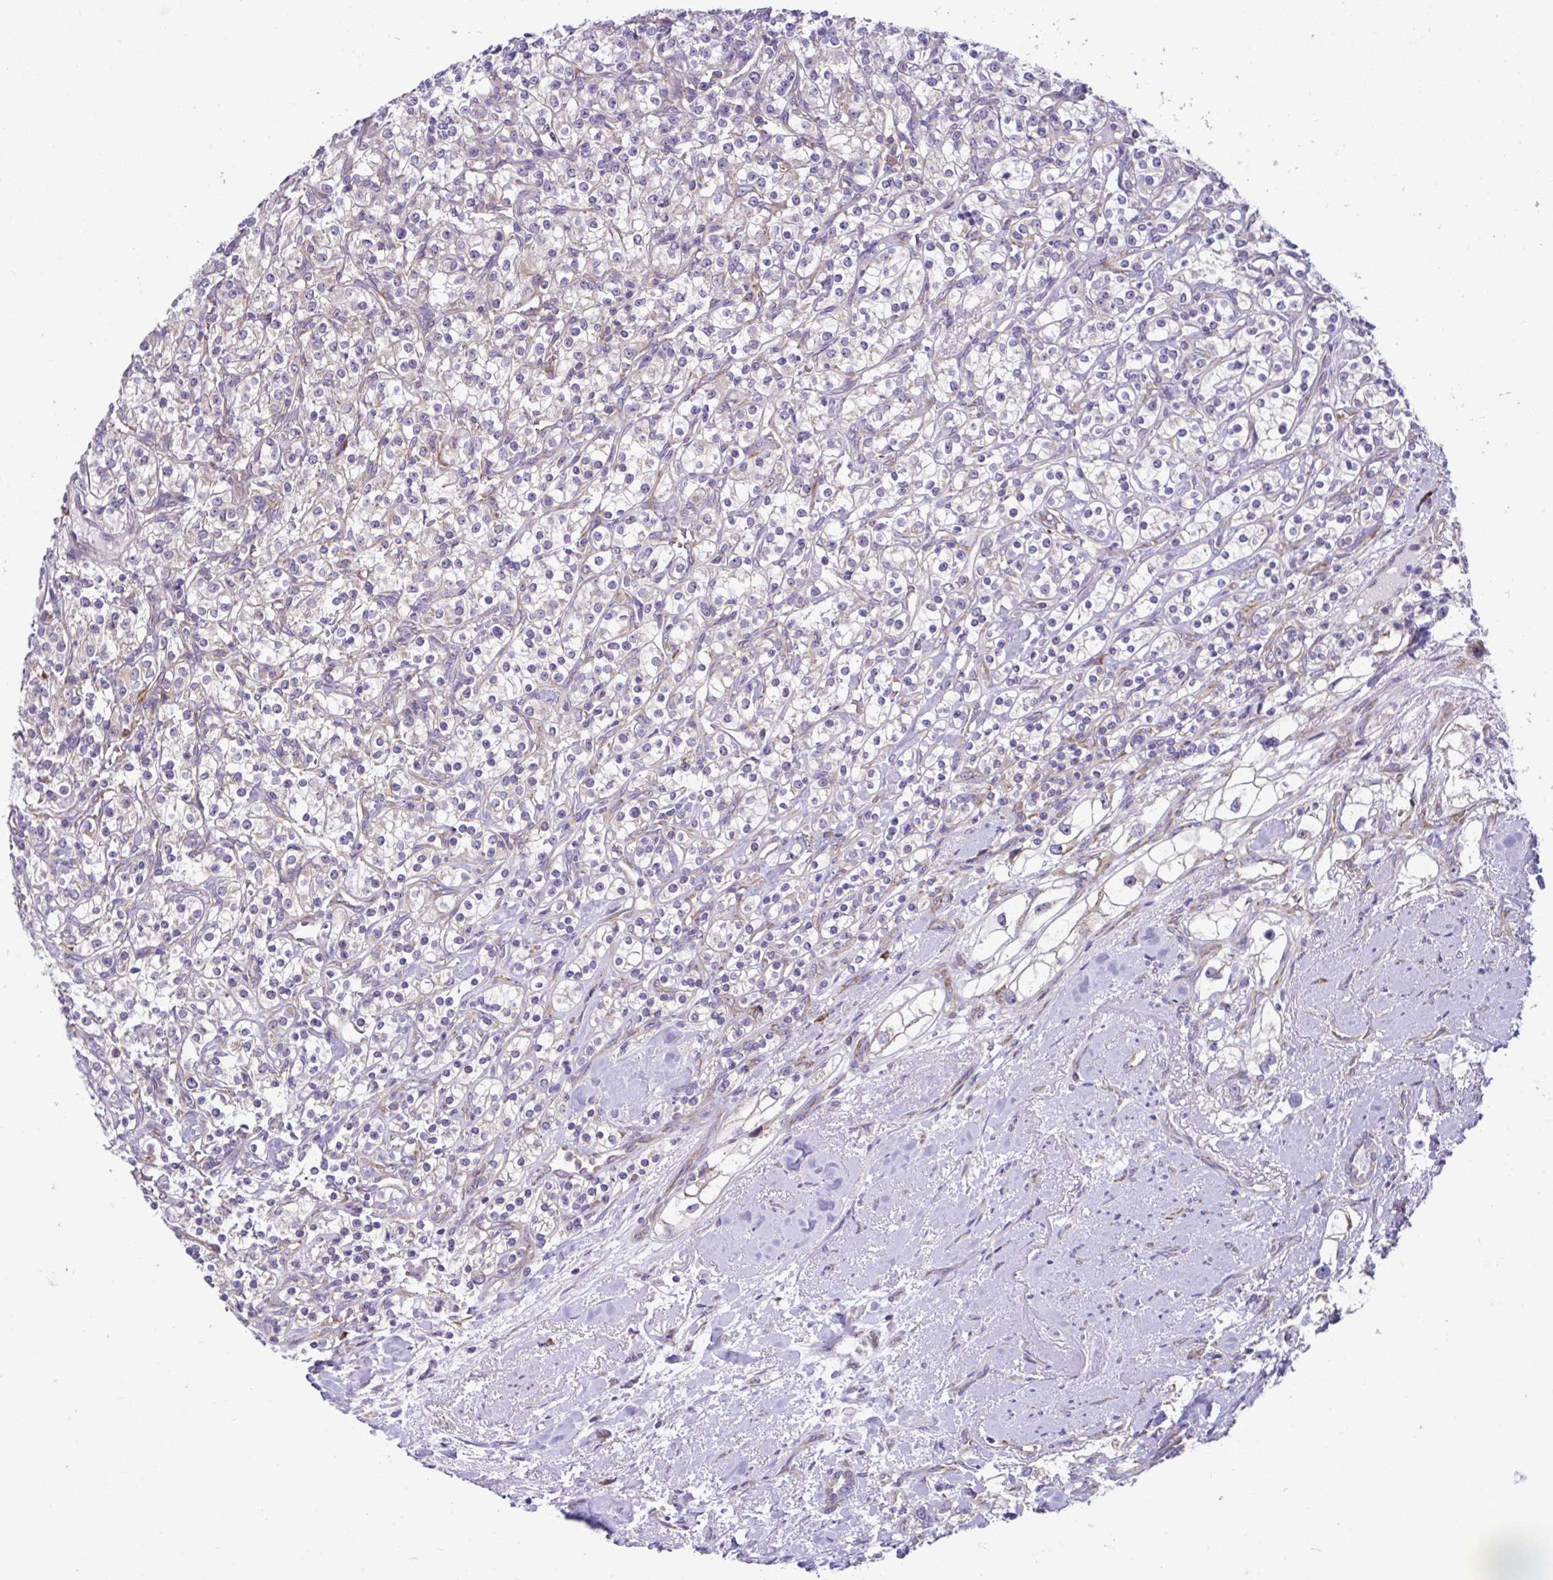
{"staining": {"intensity": "negative", "quantity": "none", "location": "none"}, "tissue": "renal cancer", "cell_type": "Tumor cells", "image_type": "cancer", "snomed": [{"axis": "morphology", "description": "Adenocarcinoma, NOS"}, {"axis": "topography", "description": "Kidney"}], "caption": "DAB (3,3'-diaminobenzidine) immunohistochemical staining of renal adenocarcinoma exhibits no significant positivity in tumor cells.", "gene": "RPL7", "patient": {"sex": "male", "age": 77}}